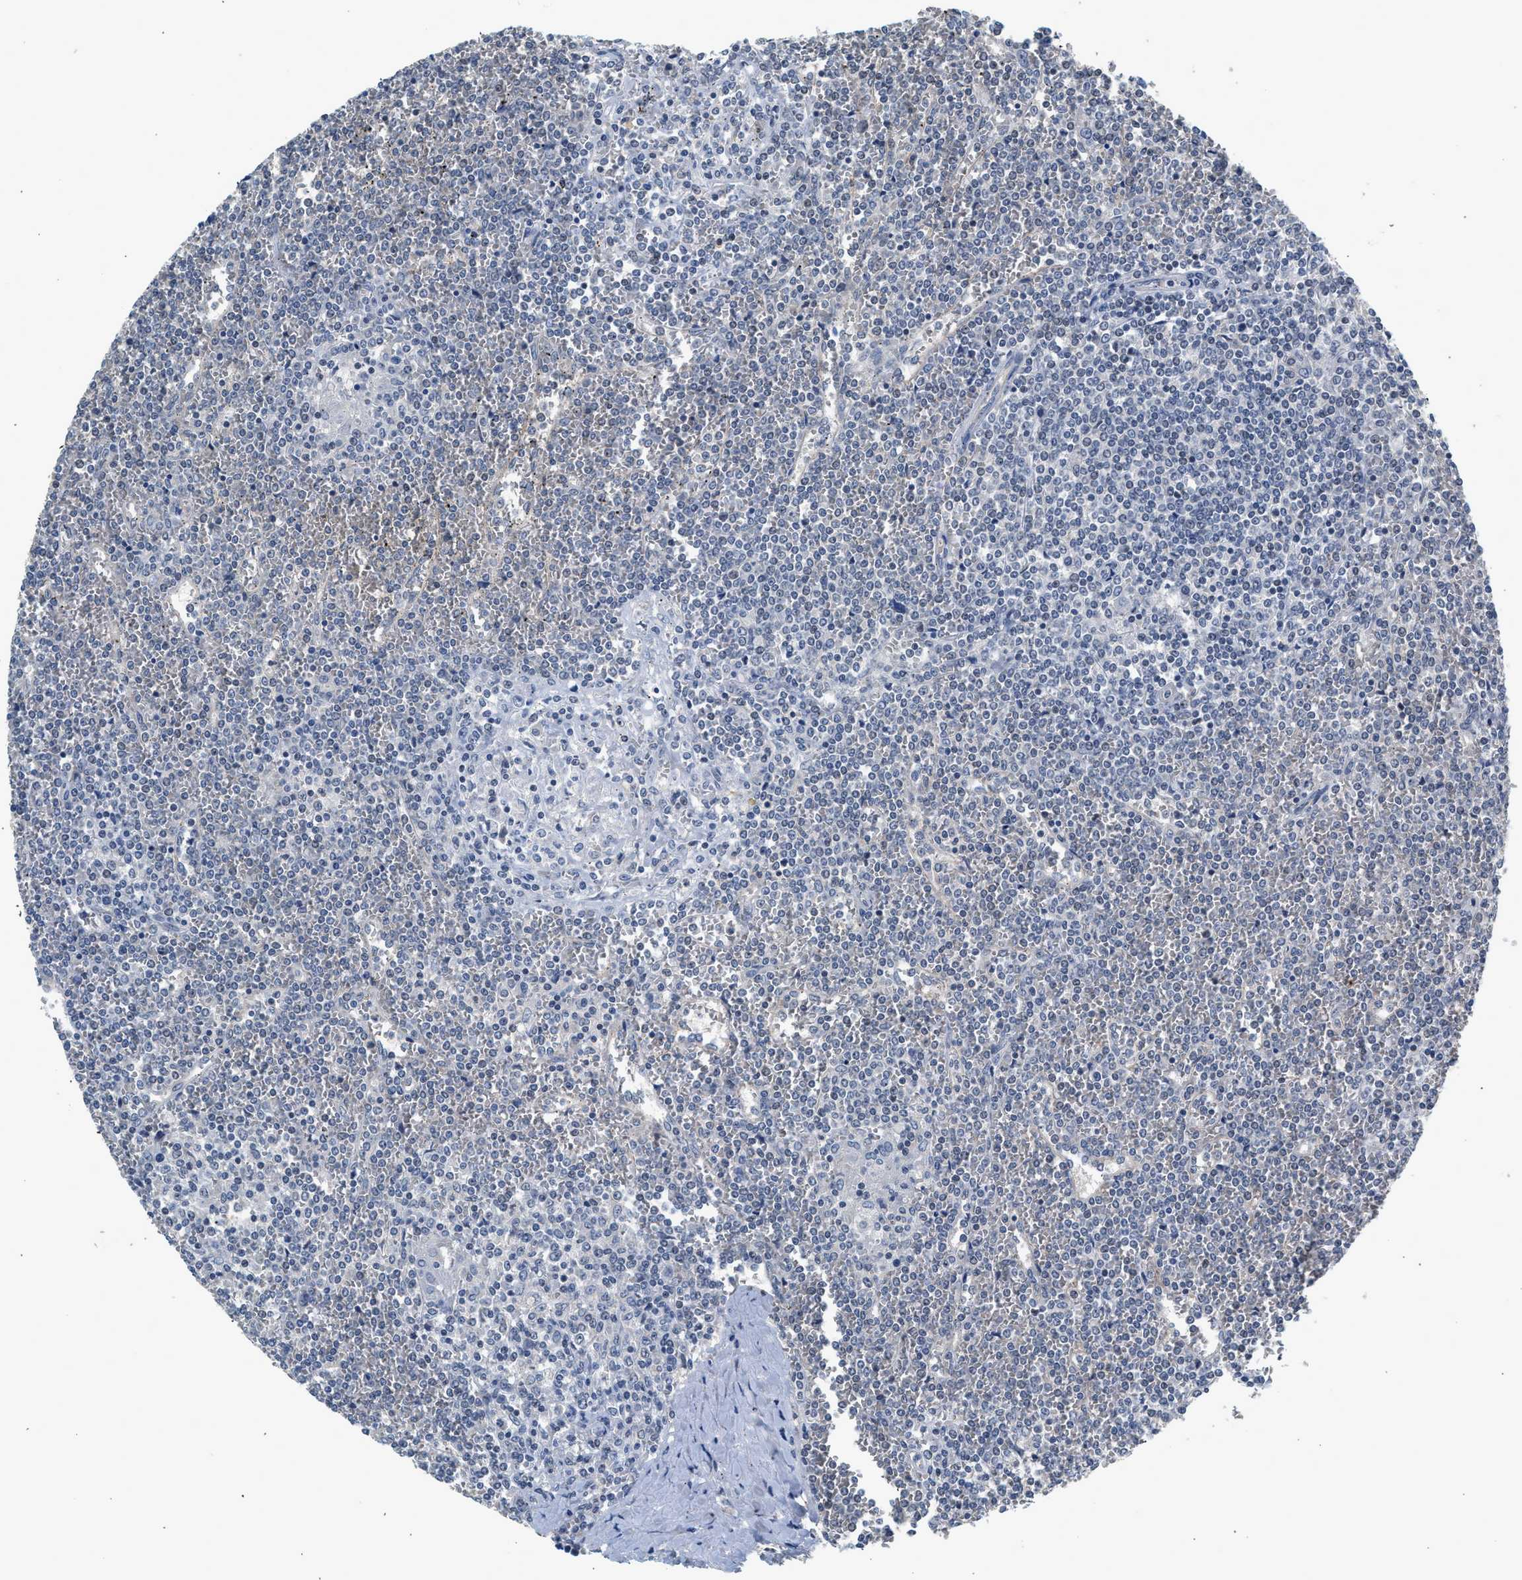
{"staining": {"intensity": "negative", "quantity": "none", "location": "none"}, "tissue": "lymphoma", "cell_type": "Tumor cells", "image_type": "cancer", "snomed": [{"axis": "morphology", "description": "Malignant lymphoma, non-Hodgkin's type, Low grade"}, {"axis": "topography", "description": "Spleen"}], "caption": "A high-resolution image shows IHC staining of lymphoma, which displays no significant positivity in tumor cells.", "gene": "CSF3R", "patient": {"sex": "female", "age": 19}}